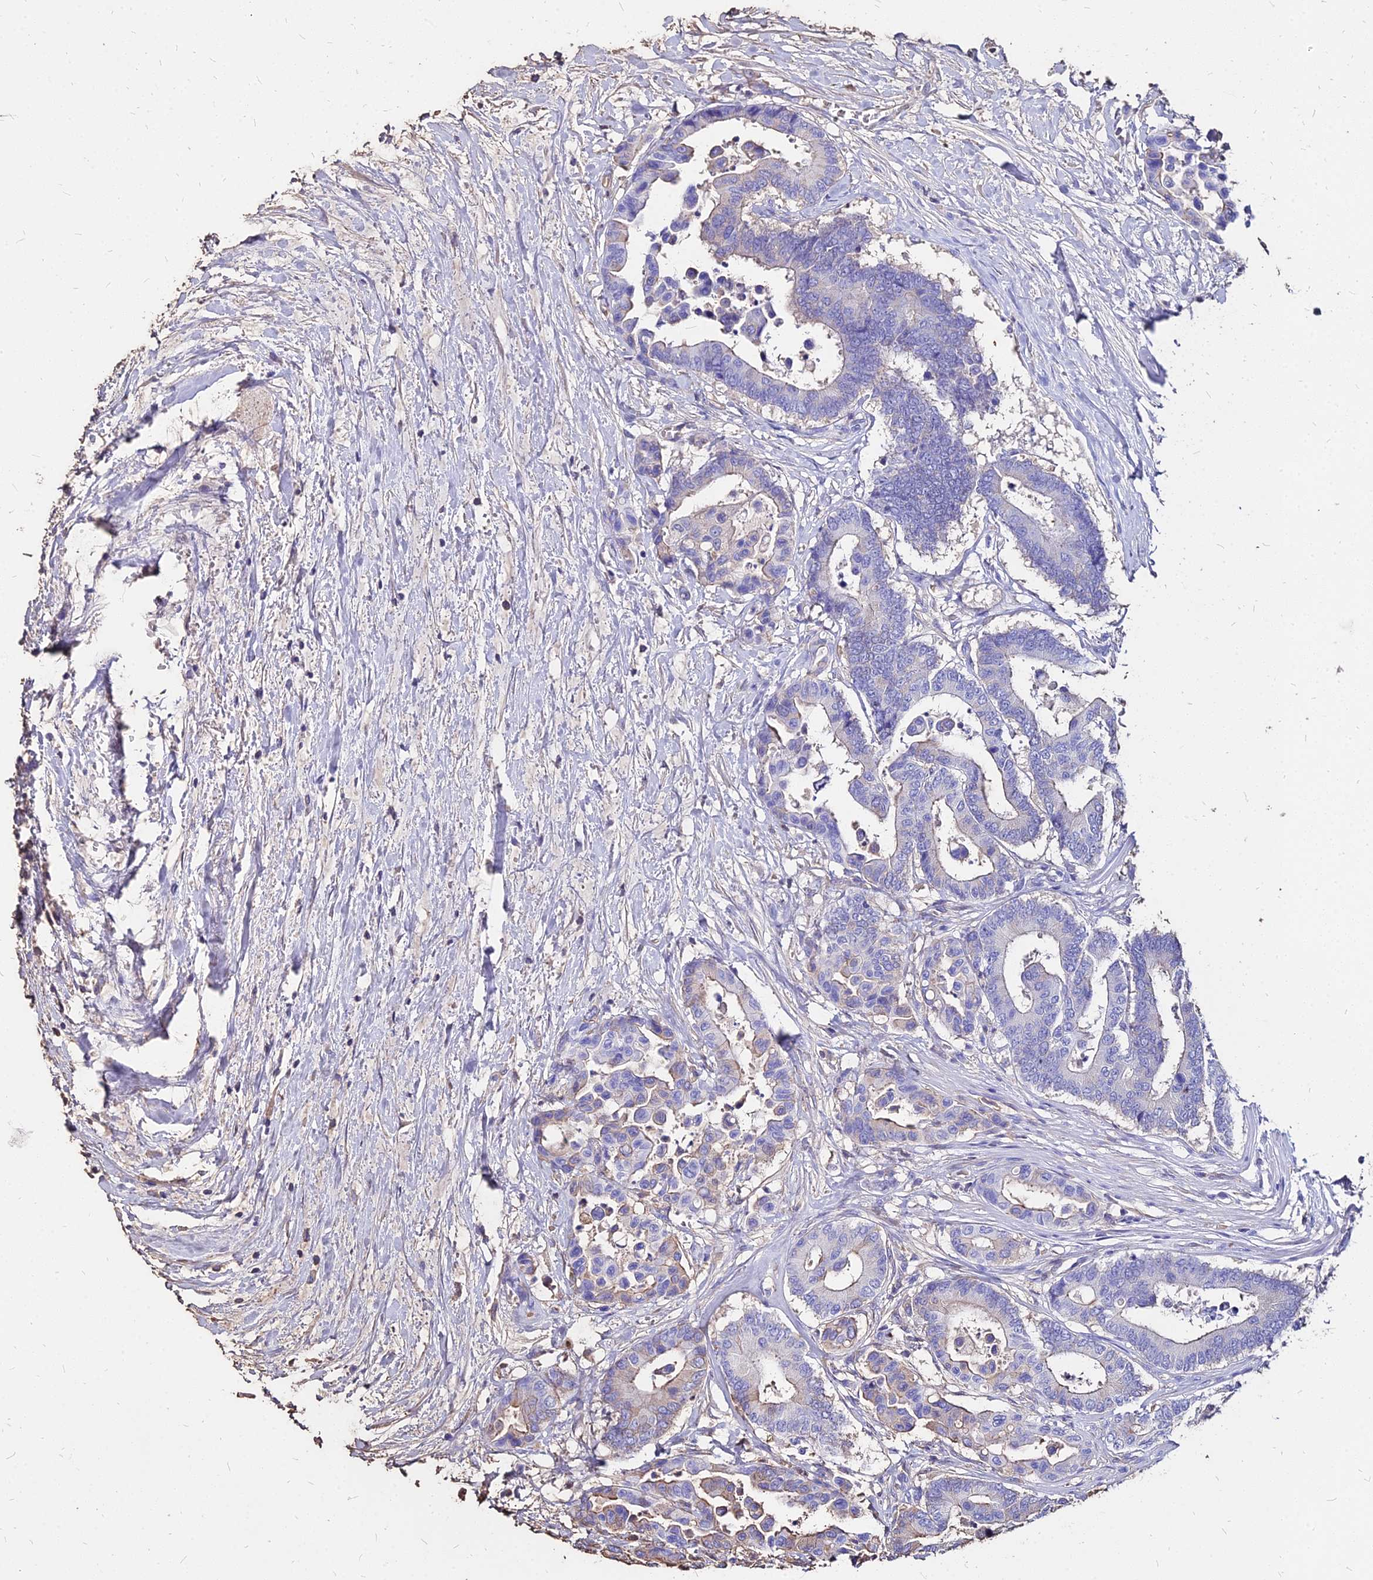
{"staining": {"intensity": "weak", "quantity": "<25%", "location": "cytoplasmic/membranous"}, "tissue": "colorectal cancer", "cell_type": "Tumor cells", "image_type": "cancer", "snomed": [{"axis": "morphology", "description": "Normal tissue, NOS"}, {"axis": "morphology", "description": "Adenocarcinoma, NOS"}, {"axis": "topography", "description": "Colon"}], "caption": "Immunohistochemical staining of human colorectal adenocarcinoma exhibits no significant staining in tumor cells.", "gene": "NME5", "patient": {"sex": "male", "age": 82}}